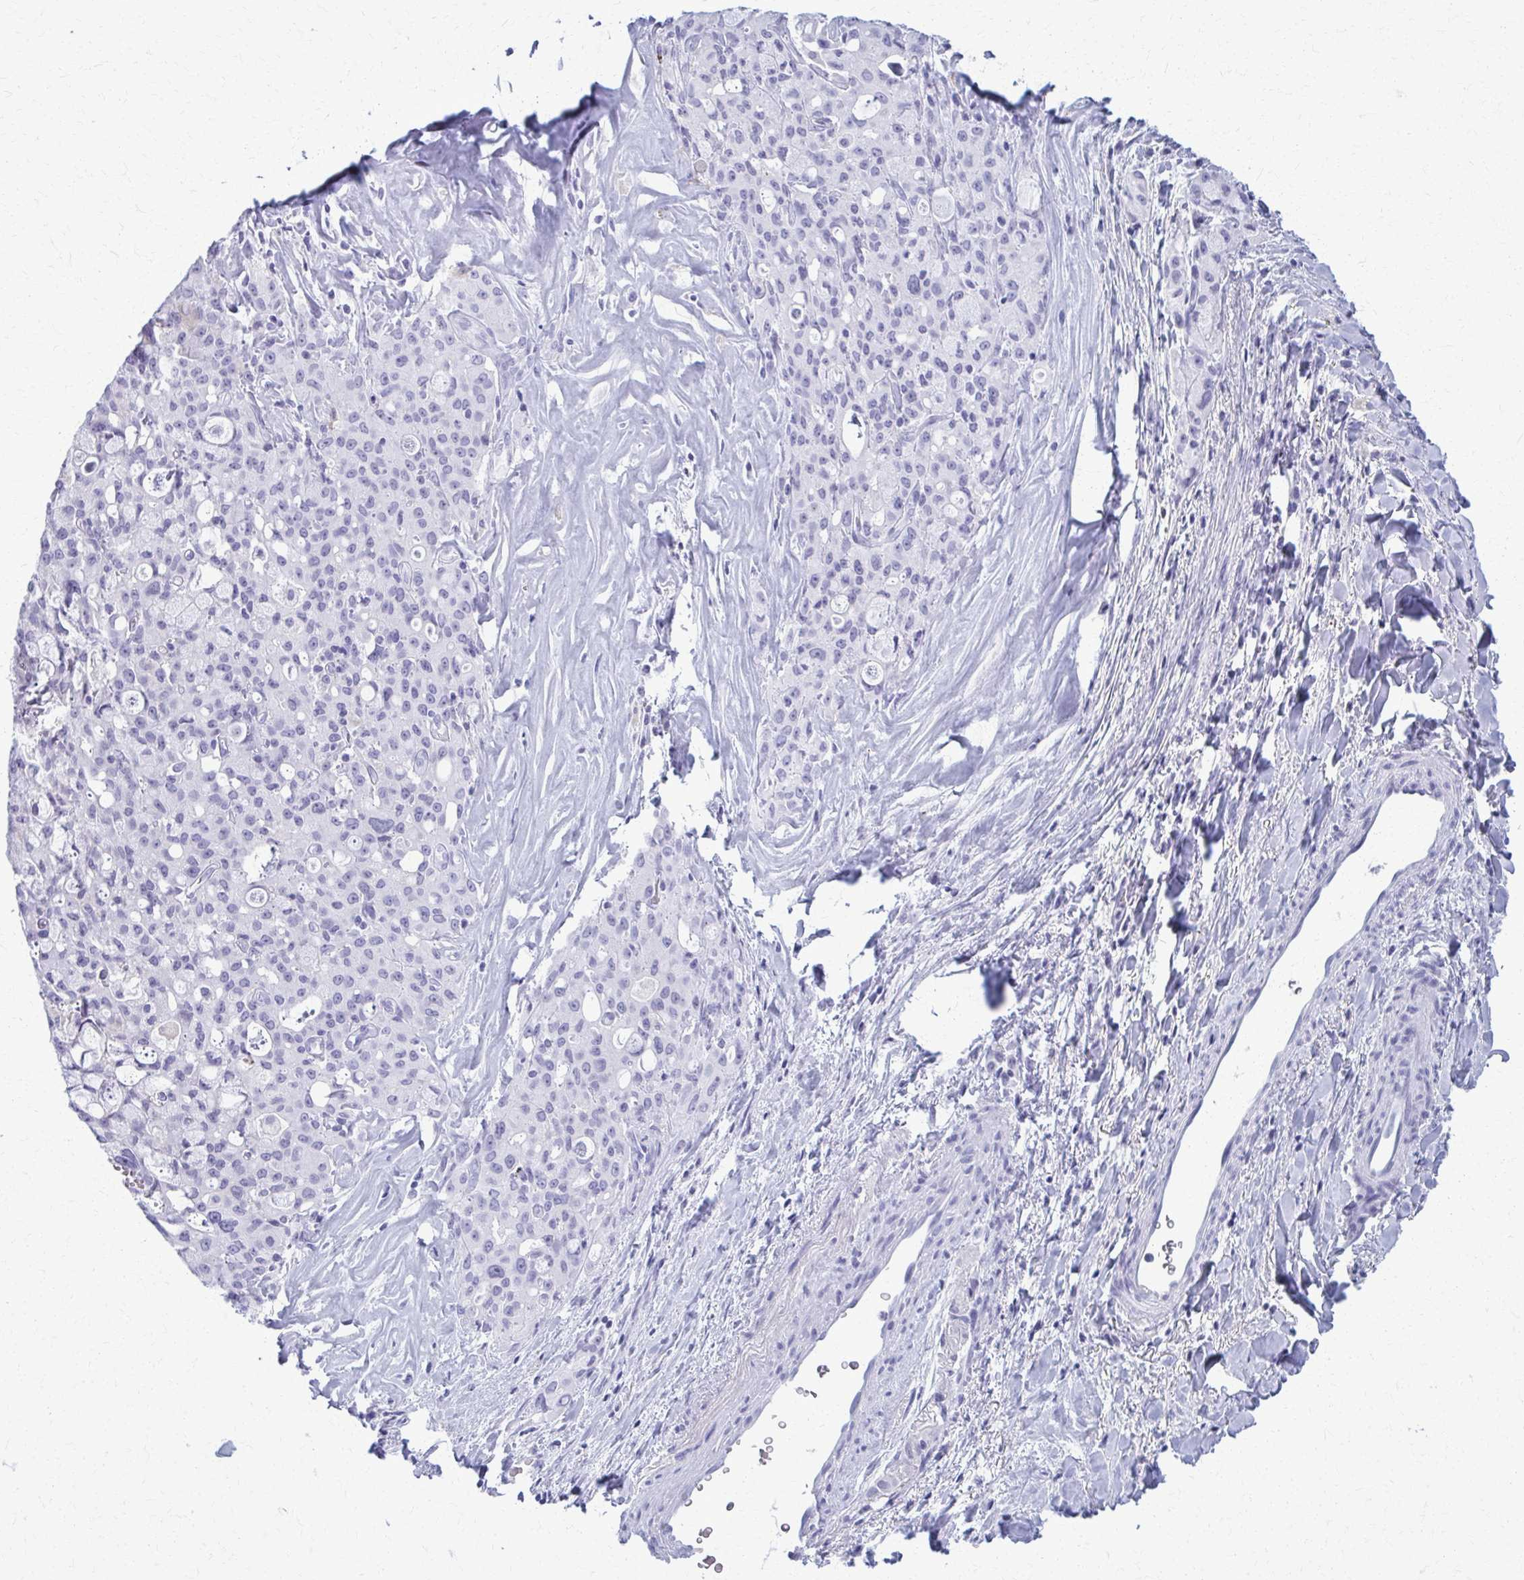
{"staining": {"intensity": "negative", "quantity": "none", "location": "none"}, "tissue": "lung cancer", "cell_type": "Tumor cells", "image_type": "cancer", "snomed": [{"axis": "morphology", "description": "Adenocarcinoma, NOS"}, {"axis": "topography", "description": "Lung"}], "caption": "IHC image of lung cancer stained for a protein (brown), which exhibits no positivity in tumor cells.", "gene": "ACSM2B", "patient": {"sex": "female", "age": 44}}